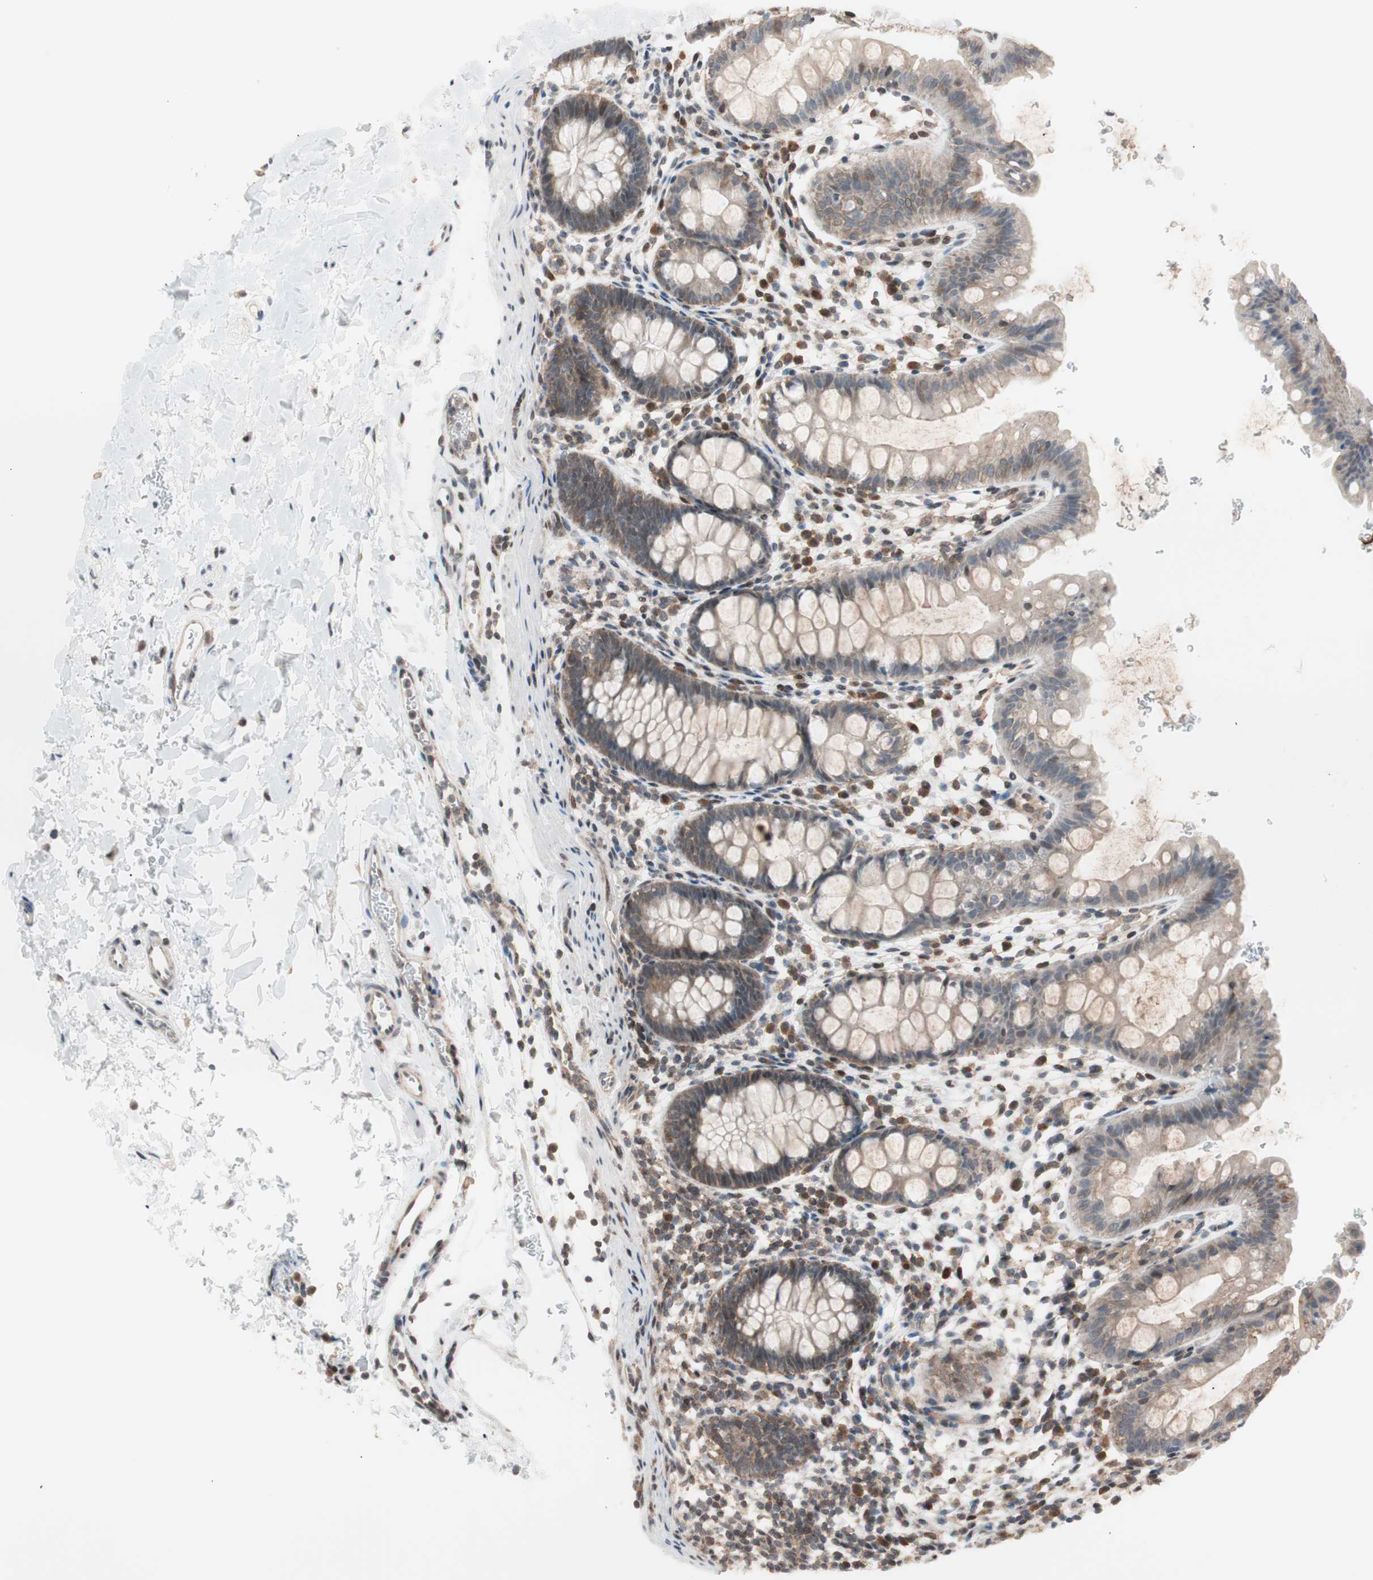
{"staining": {"intensity": "moderate", "quantity": "25%-75%", "location": "cytoplasmic/membranous,nuclear"}, "tissue": "rectum", "cell_type": "Glandular cells", "image_type": "normal", "snomed": [{"axis": "morphology", "description": "Normal tissue, NOS"}, {"axis": "topography", "description": "Rectum"}], "caption": "Protein analysis of unremarkable rectum demonstrates moderate cytoplasmic/membranous,nuclear expression in about 25%-75% of glandular cells.", "gene": "POLH", "patient": {"sex": "female", "age": 24}}